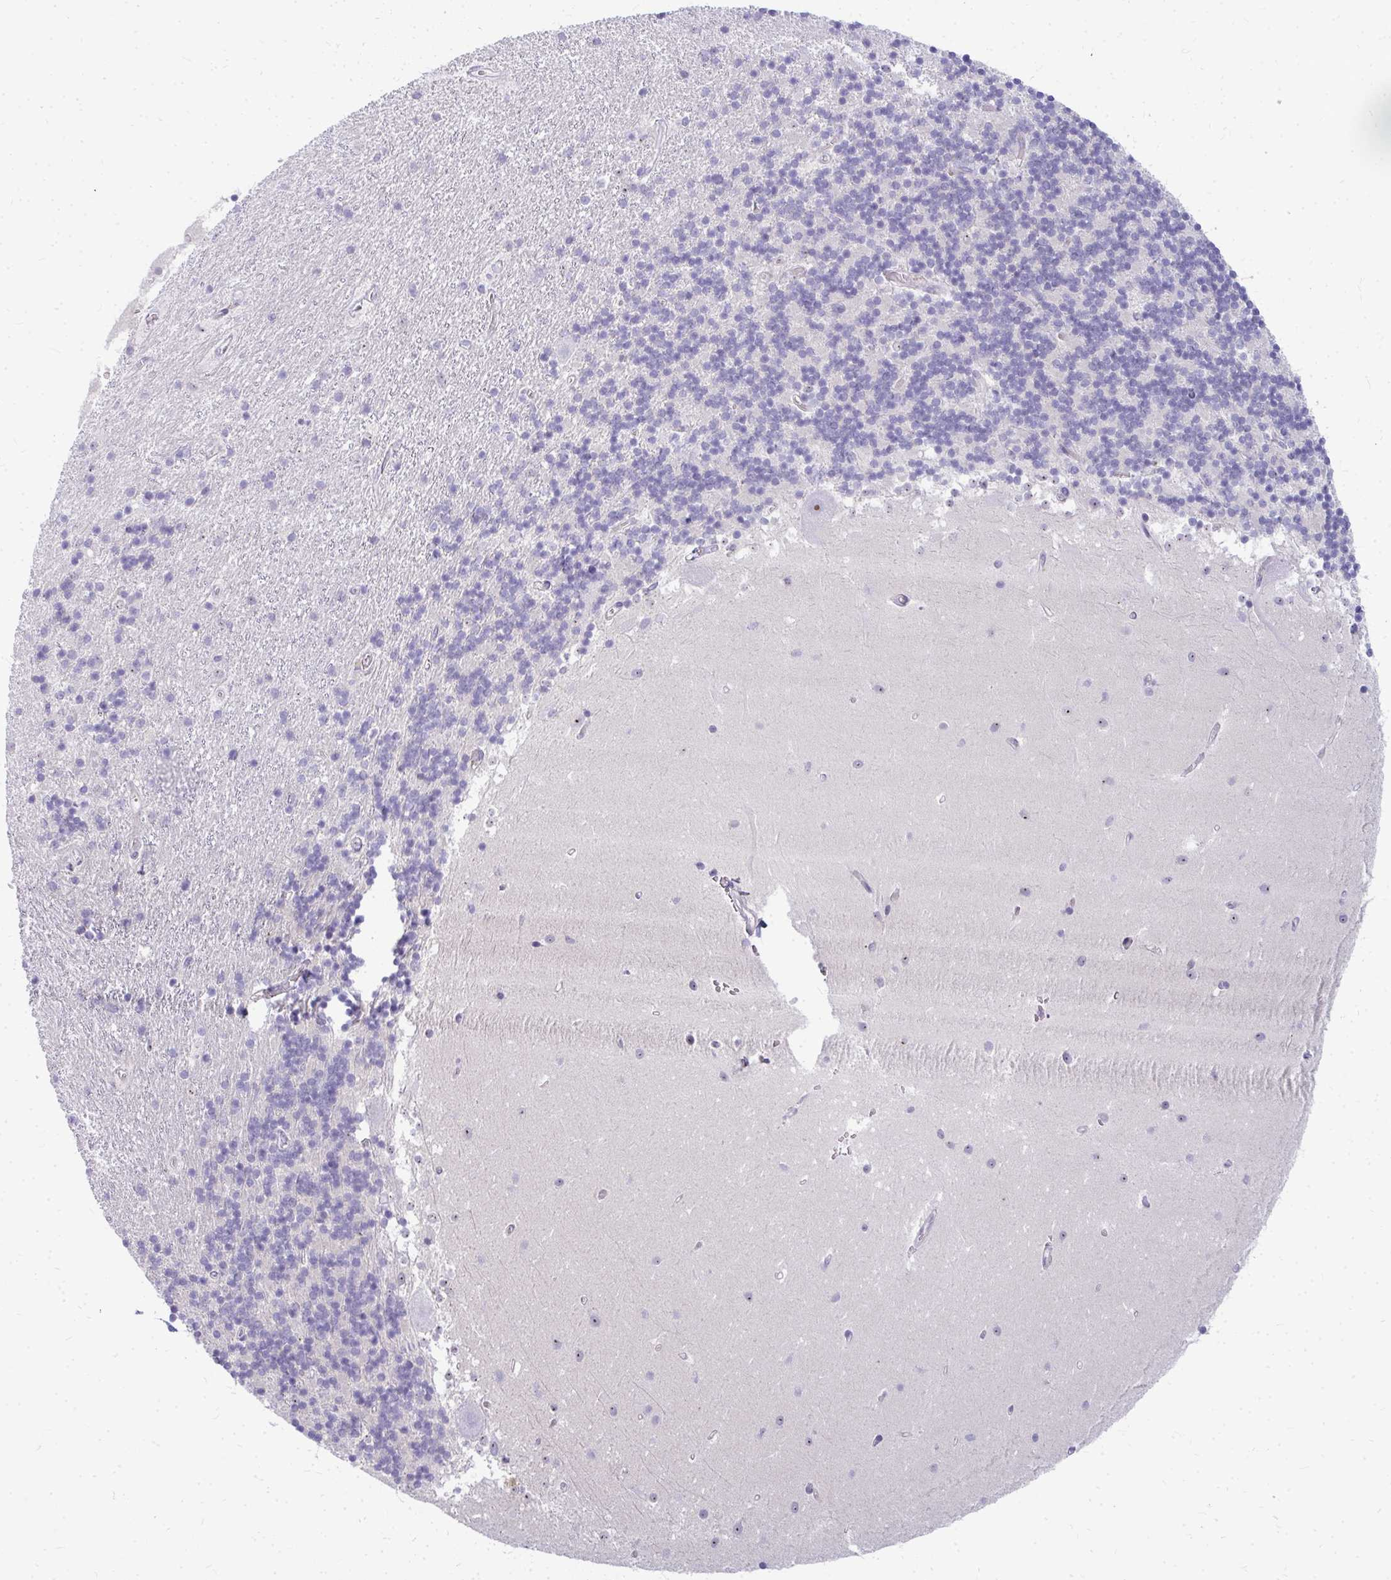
{"staining": {"intensity": "negative", "quantity": "none", "location": "none"}, "tissue": "cerebellum", "cell_type": "Cells in granular layer", "image_type": "normal", "snomed": [{"axis": "morphology", "description": "Normal tissue, NOS"}, {"axis": "topography", "description": "Cerebellum"}], "caption": "Protein analysis of benign cerebellum demonstrates no significant positivity in cells in granular layer. Nuclei are stained in blue.", "gene": "FAM9A", "patient": {"sex": "male", "age": 54}}